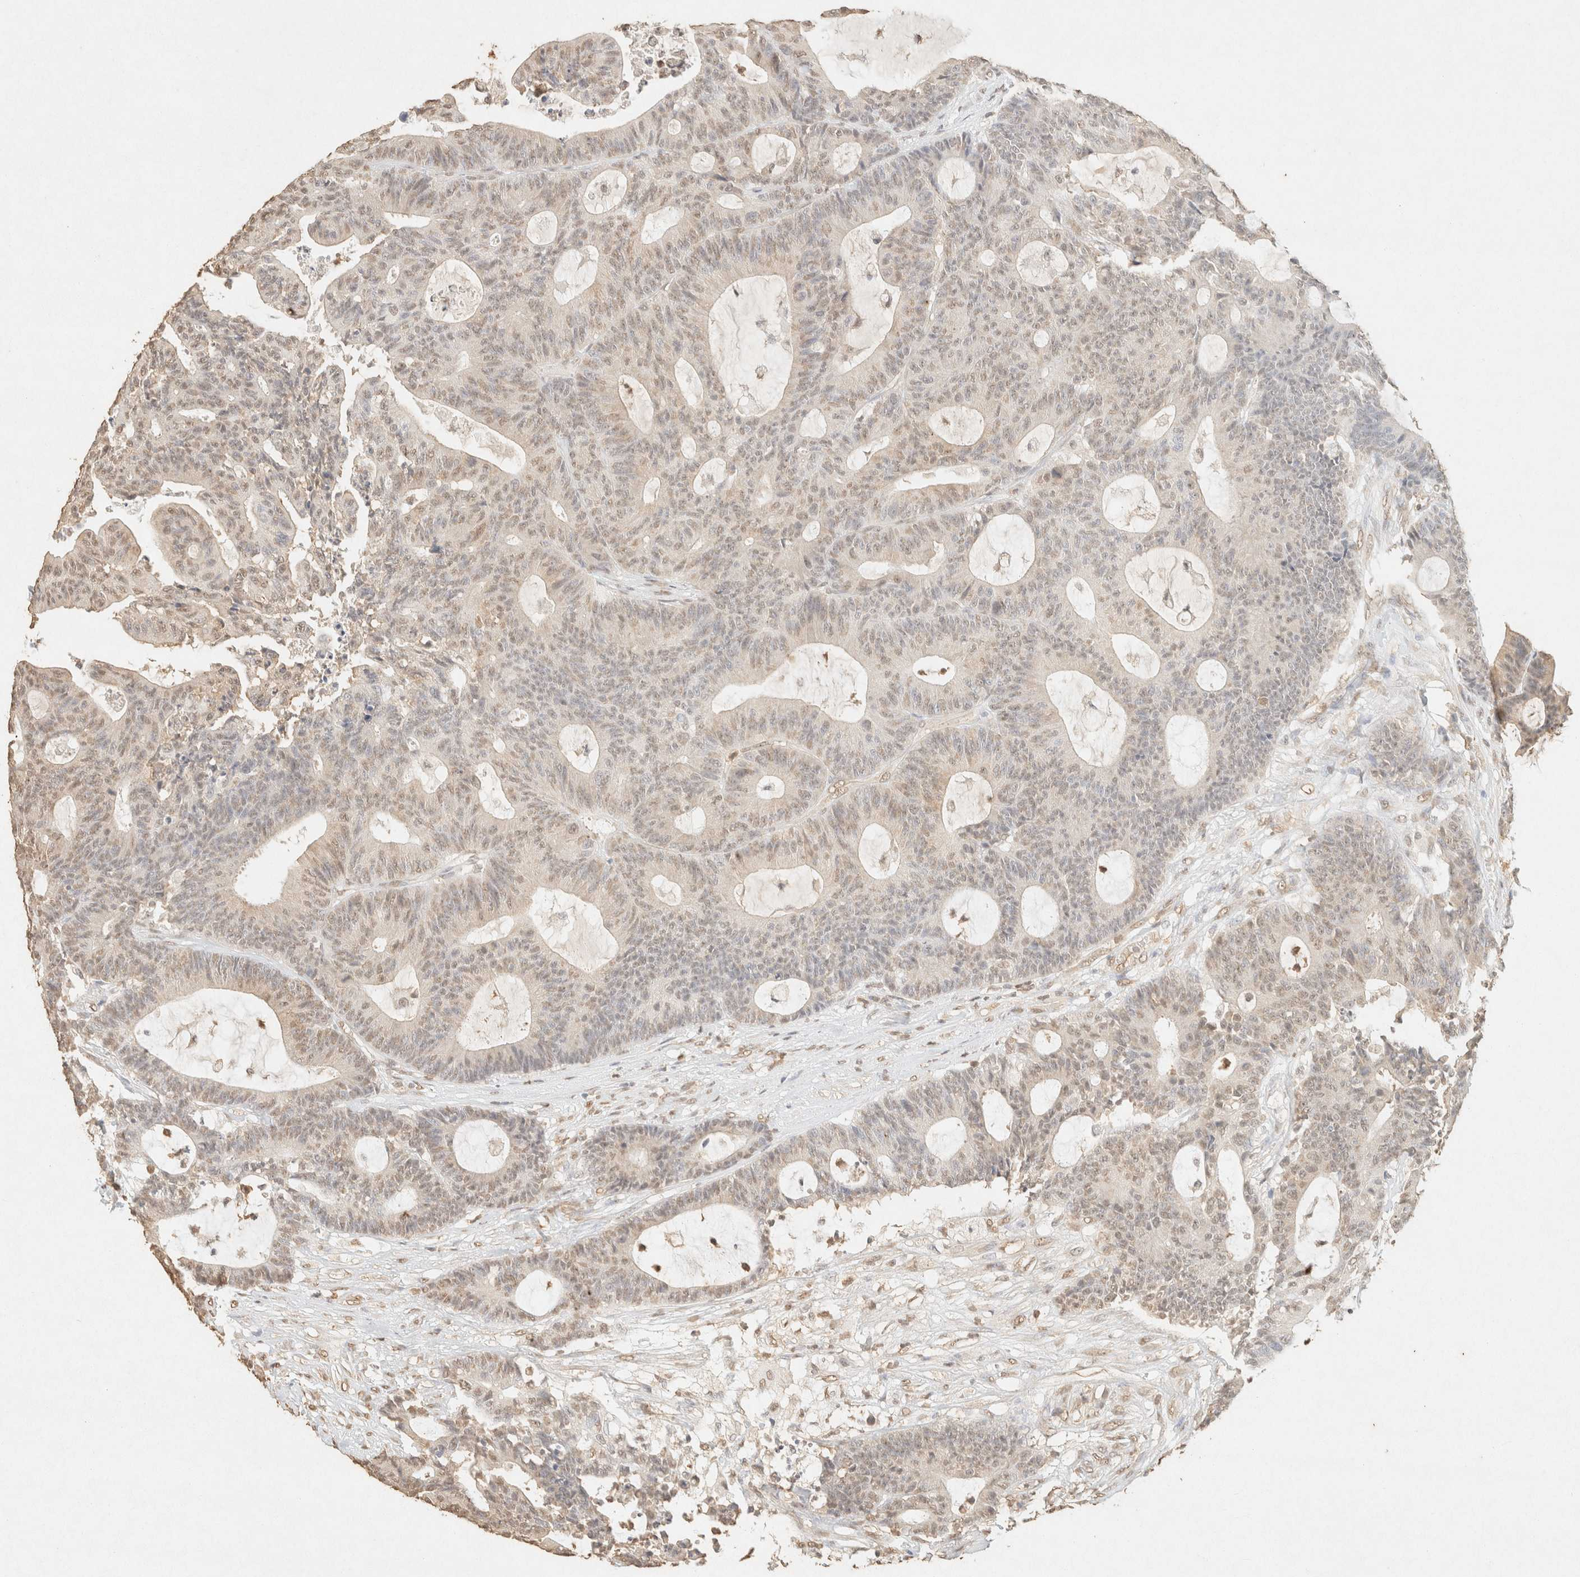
{"staining": {"intensity": "weak", "quantity": ">75%", "location": "nuclear"}, "tissue": "colorectal cancer", "cell_type": "Tumor cells", "image_type": "cancer", "snomed": [{"axis": "morphology", "description": "Adenocarcinoma, NOS"}, {"axis": "topography", "description": "Colon"}], "caption": "An immunohistochemistry histopathology image of neoplastic tissue is shown. Protein staining in brown labels weak nuclear positivity in adenocarcinoma (colorectal) within tumor cells. (brown staining indicates protein expression, while blue staining denotes nuclei).", "gene": "S100A13", "patient": {"sex": "female", "age": 84}}